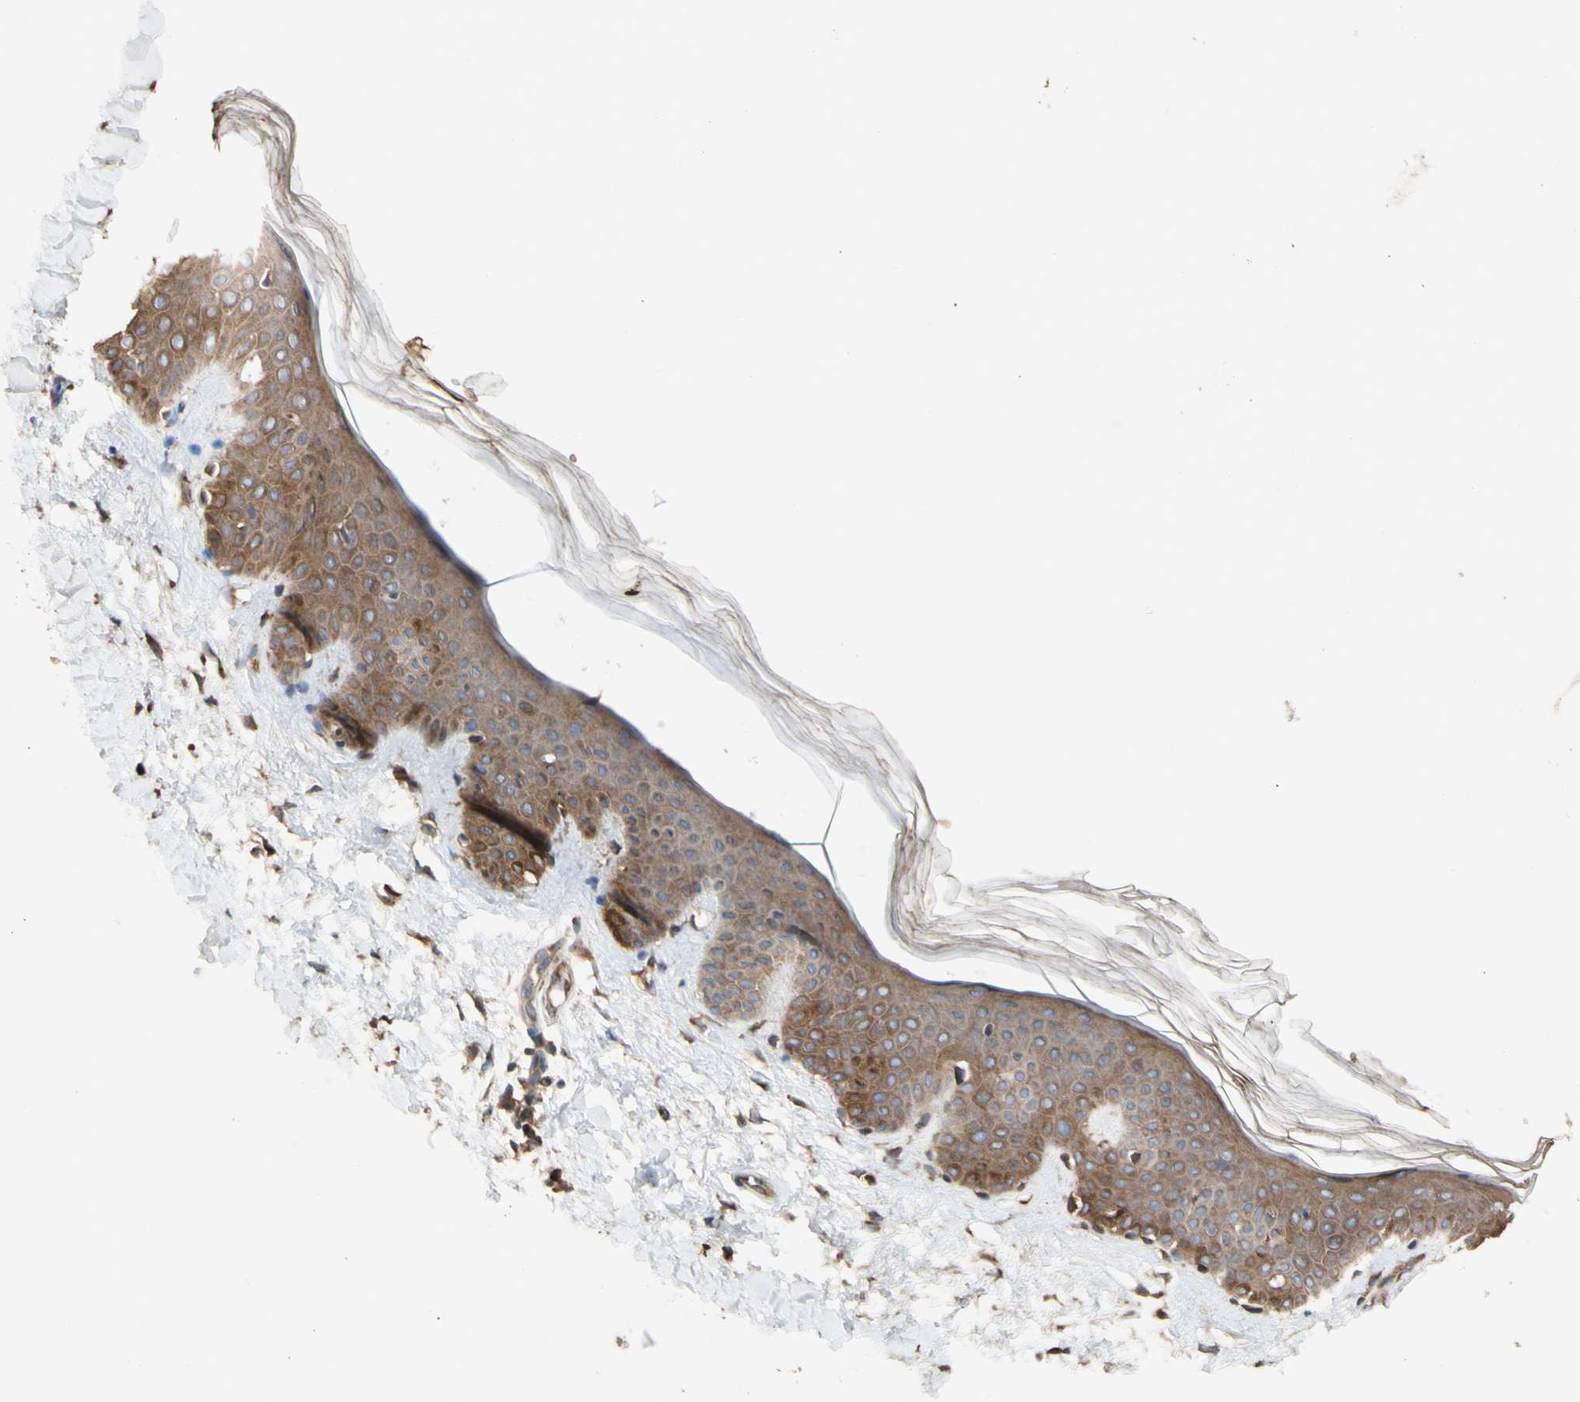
{"staining": {"intensity": "strong", "quantity": ">75%", "location": "cytoplasmic/membranous"}, "tissue": "skin", "cell_type": "Fibroblasts", "image_type": "normal", "snomed": [{"axis": "morphology", "description": "Normal tissue, NOS"}, {"axis": "topography", "description": "Skin"}], "caption": "High-power microscopy captured an IHC photomicrograph of unremarkable skin, revealing strong cytoplasmic/membranous expression in about >75% of fibroblasts.", "gene": "NECTIN3", "patient": {"sex": "male", "age": 67}}